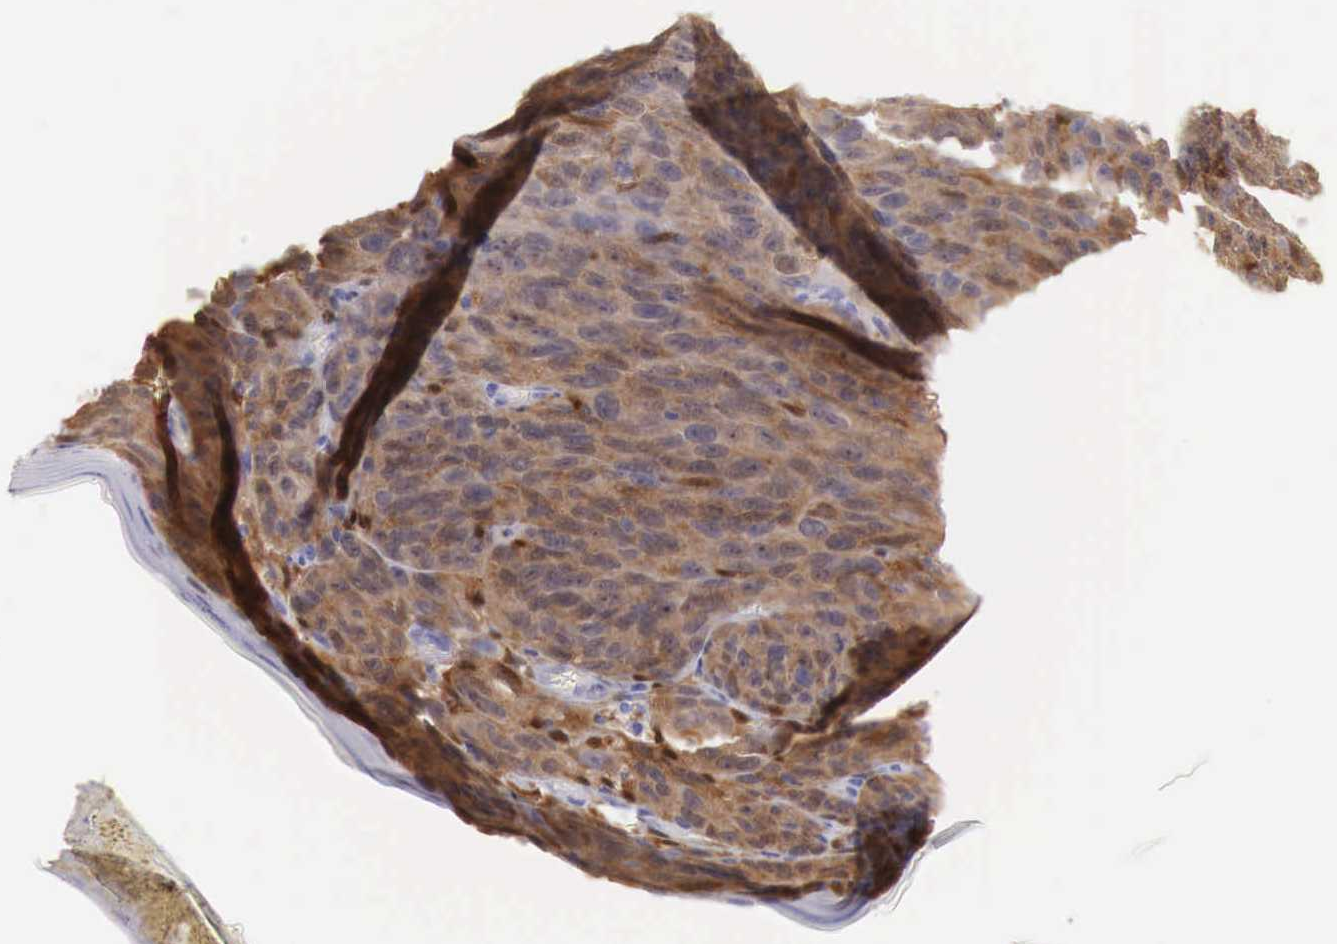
{"staining": {"intensity": "moderate", "quantity": ">75%", "location": "cytoplasmic/membranous"}, "tissue": "melanoma", "cell_type": "Tumor cells", "image_type": "cancer", "snomed": [{"axis": "morphology", "description": "Malignant melanoma, NOS"}, {"axis": "topography", "description": "Skin"}], "caption": "A brown stain labels moderate cytoplasmic/membranous expression of a protein in human malignant melanoma tumor cells.", "gene": "RENBP", "patient": {"sex": "male", "age": 76}}